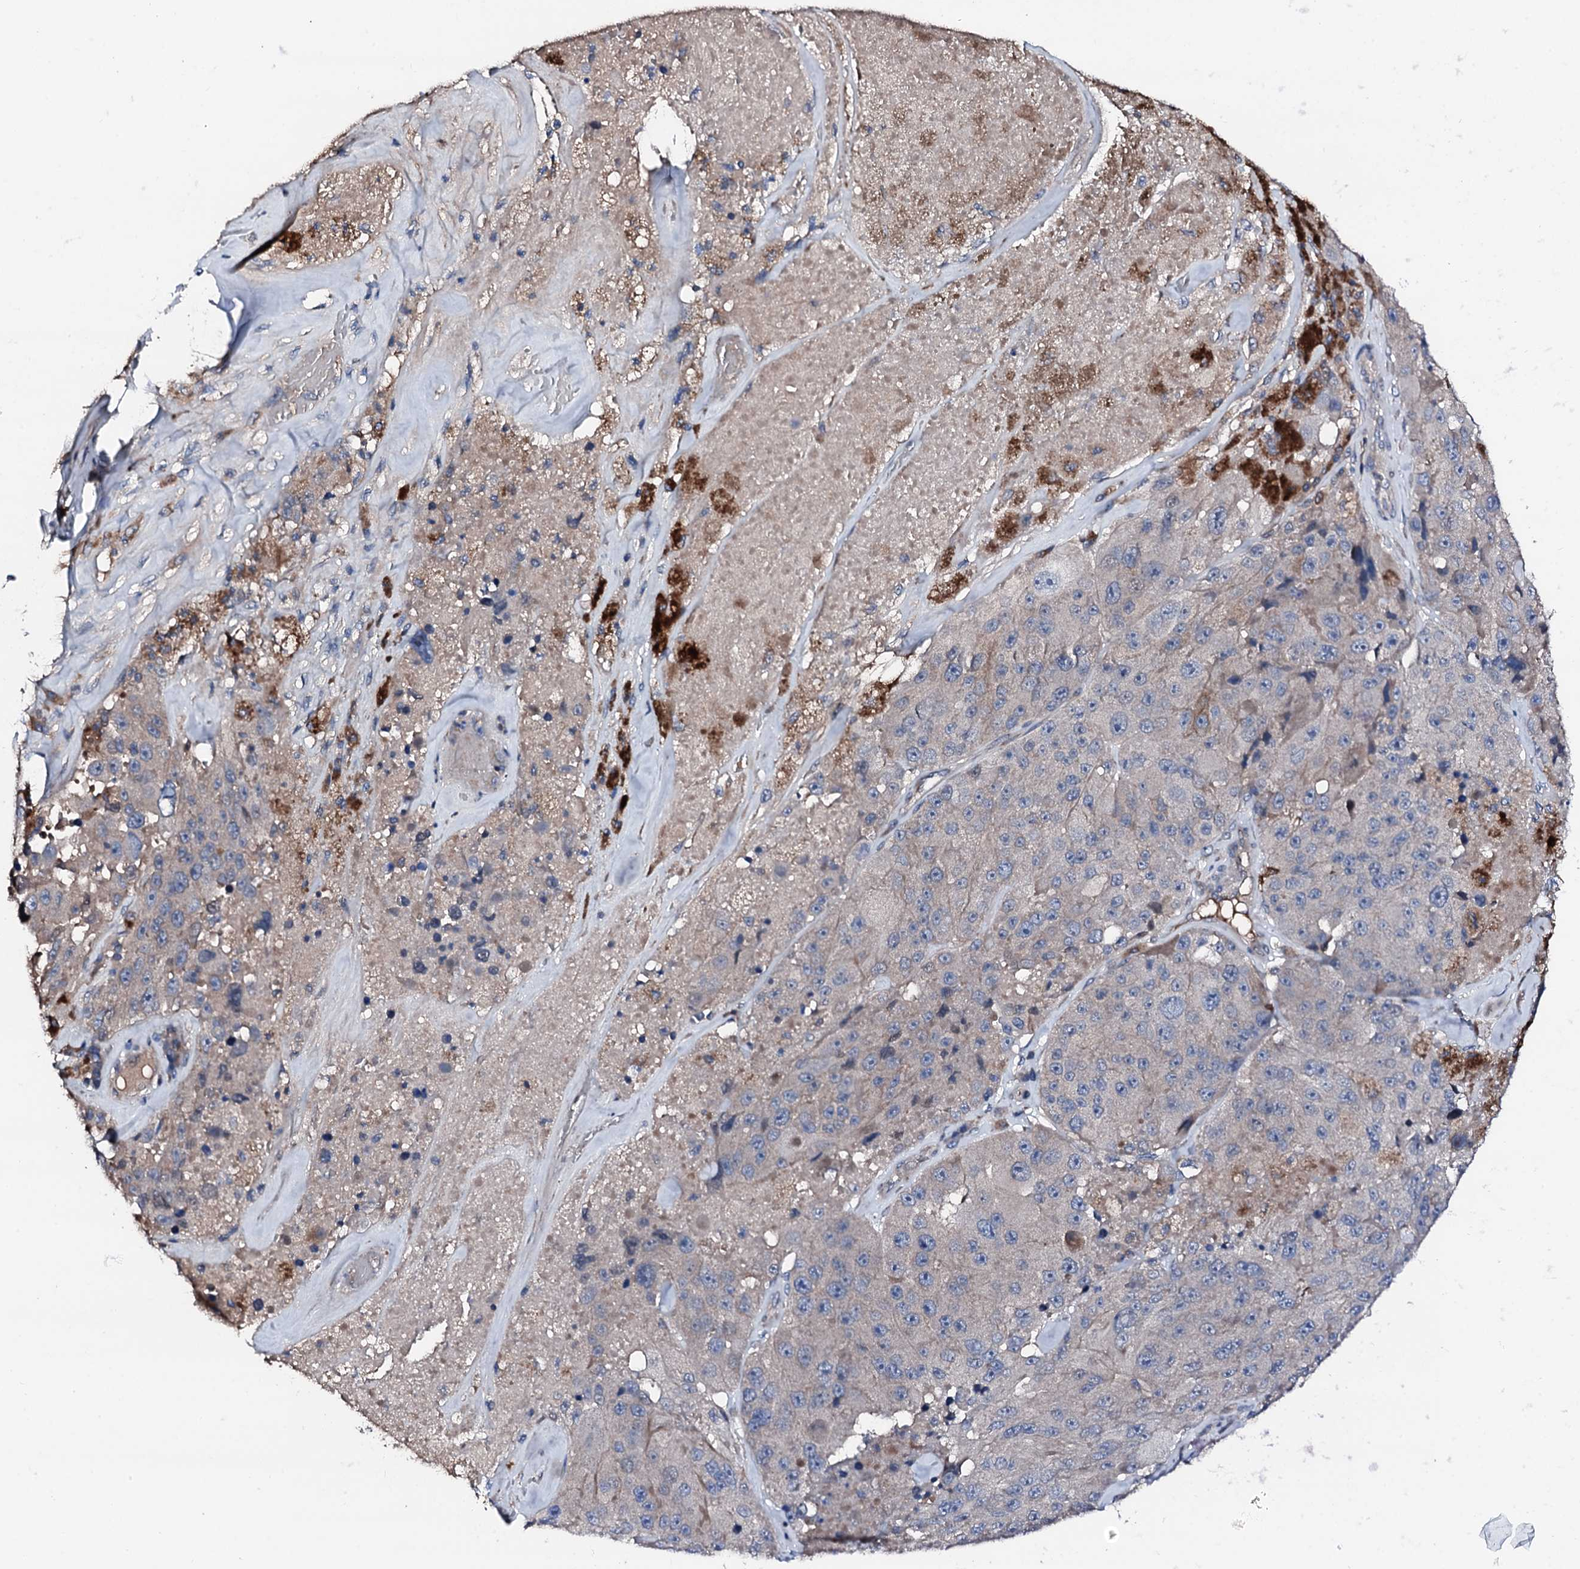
{"staining": {"intensity": "negative", "quantity": "none", "location": "none"}, "tissue": "melanoma", "cell_type": "Tumor cells", "image_type": "cancer", "snomed": [{"axis": "morphology", "description": "Malignant melanoma, Metastatic site"}, {"axis": "topography", "description": "Lymph node"}], "caption": "A micrograph of human malignant melanoma (metastatic site) is negative for staining in tumor cells.", "gene": "TRAFD1", "patient": {"sex": "male", "age": 62}}